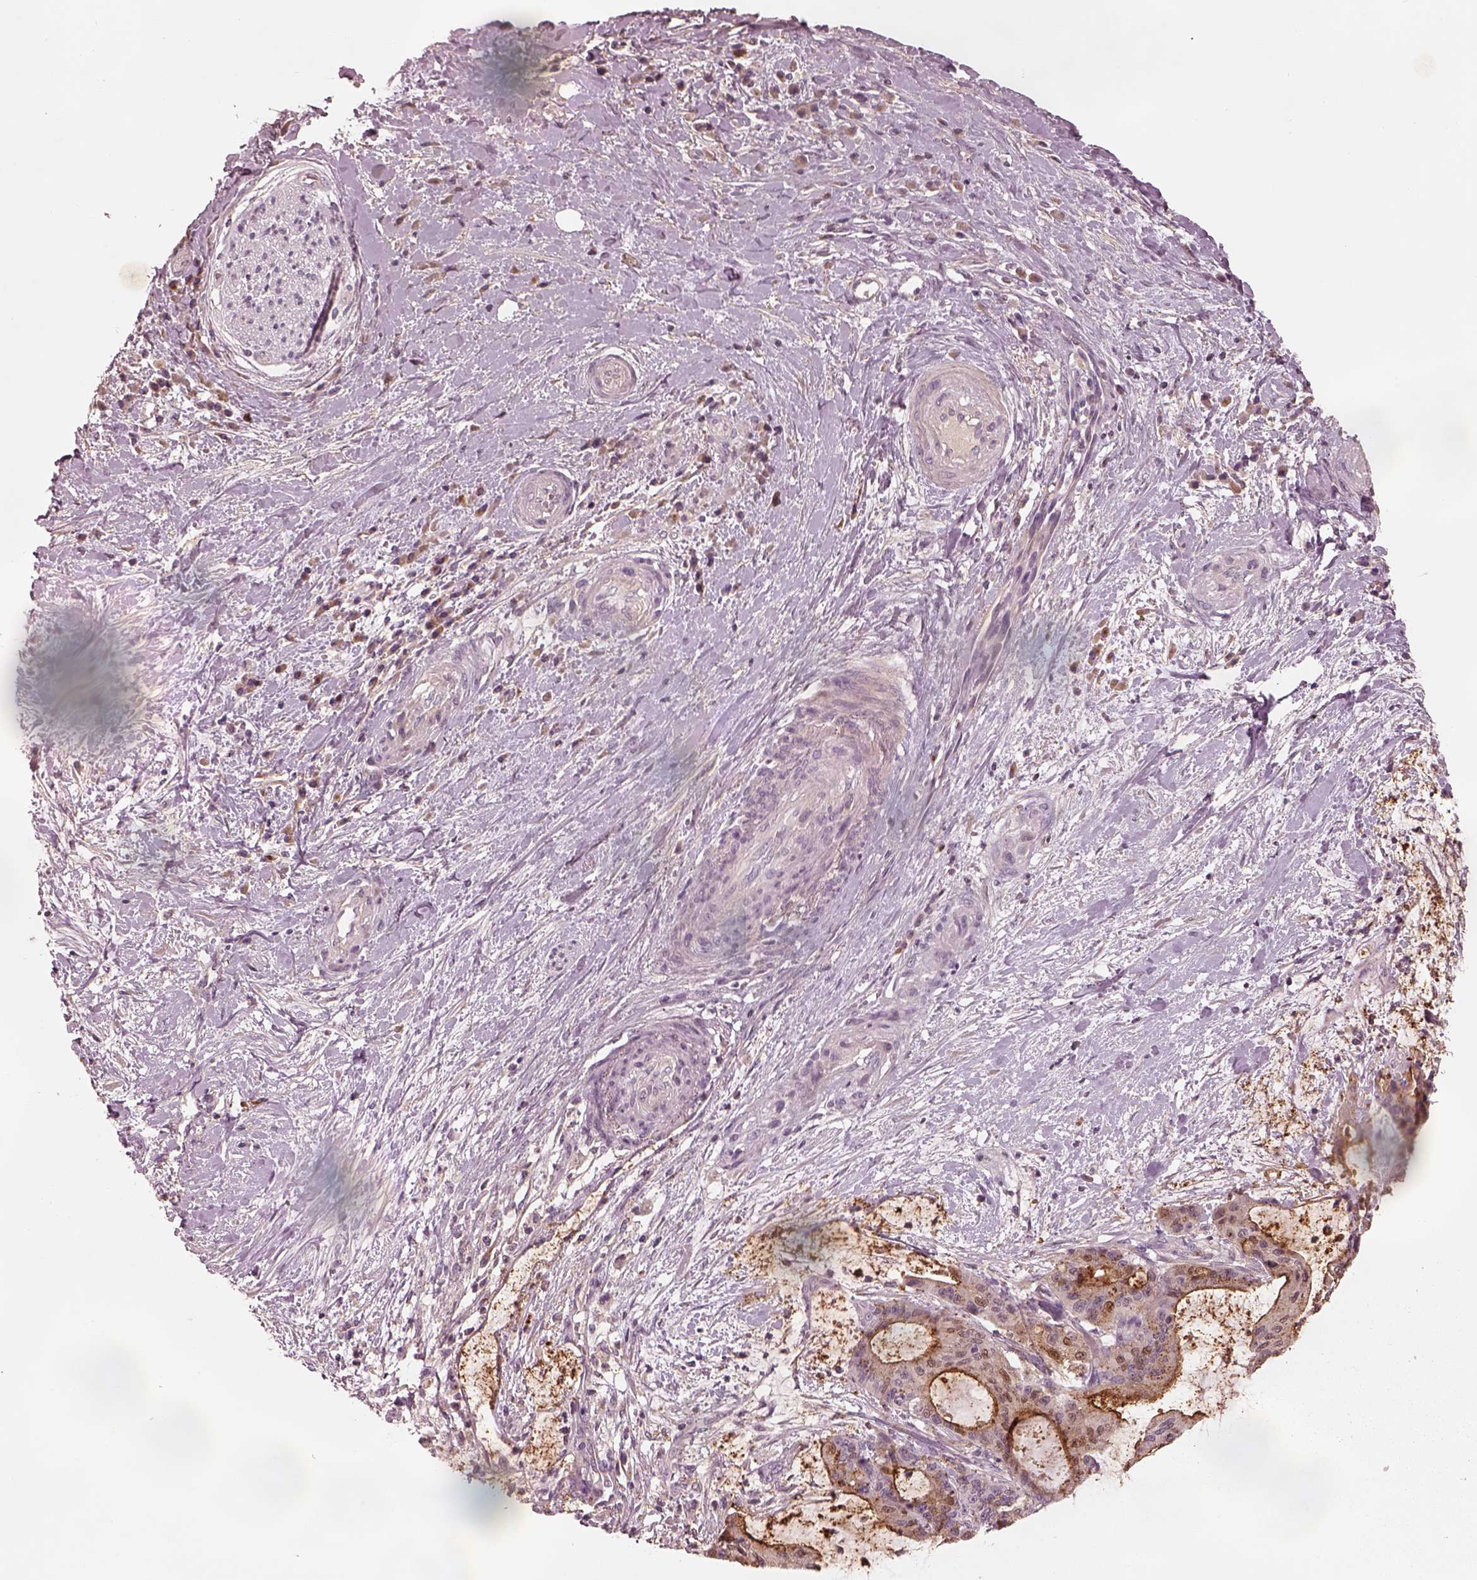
{"staining": {"intensity": "moderate", "quantity": ">75%", "location": "cytoplasmic/membranous"}, "tissue": "liver cancer", "cell_type": "Tumor cells", "image_type": "cancer", "snomed": [{"axis": "morphology", "description": "Cholangiocarcinoma"}, {"axis": "topography", "description": "Liver"}], "caption": "DAB immunohistochemical staining of human liver cancer reveals moderate cytoplasmic/membranous protein positivity in about >75% of tumor cells.", "gene": "SDCBP2", "patient": {"sex": "female", "age": 73}}